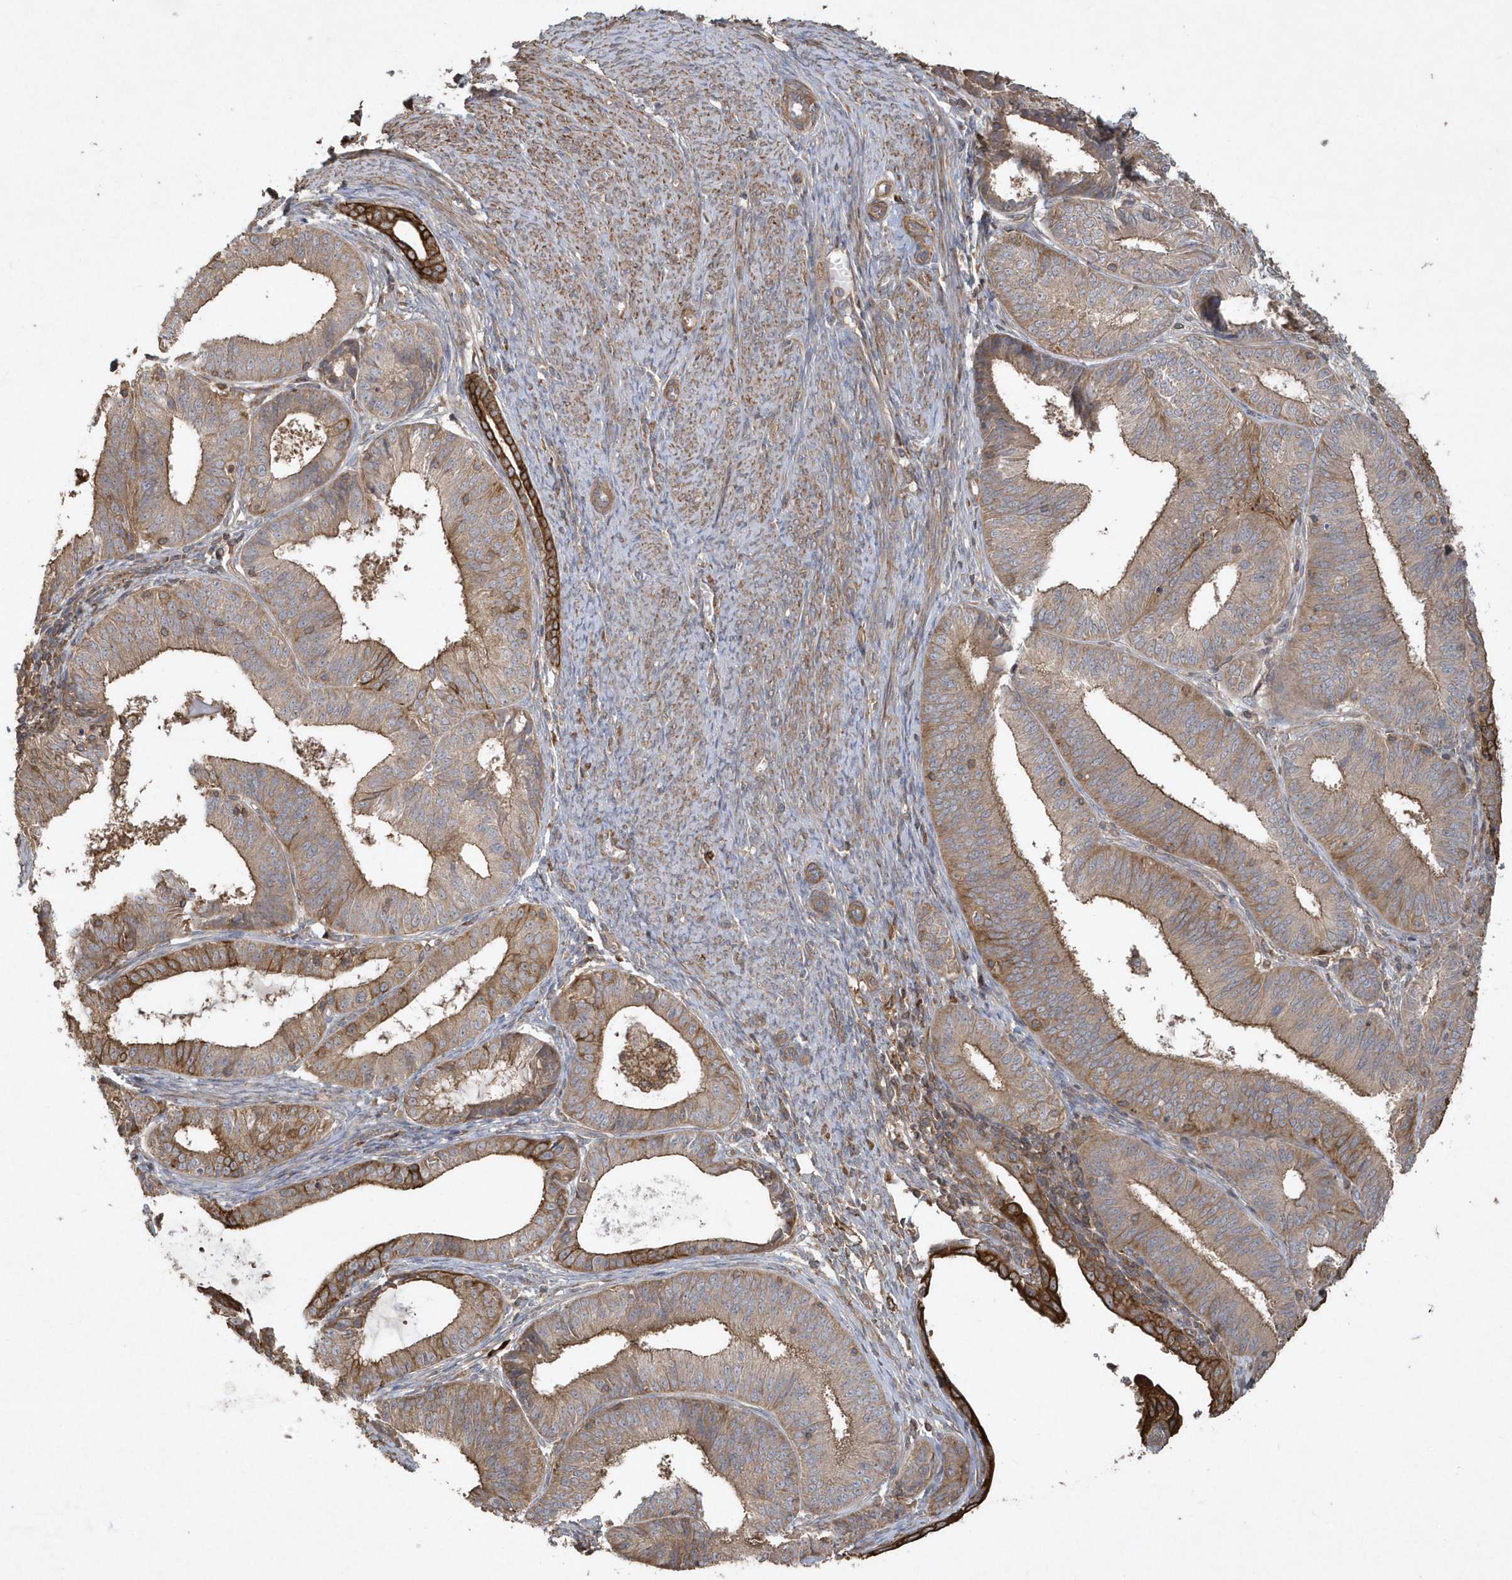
{"staining": {"intensity": "moderate", "quantity": ">75%", "location": "cytoplasmic/membranous"}, "tissue": "endometrial cancer", "cell_type": "Tumor cells", "image_type": "cancer", "snomed": [{"axis": "morphology", "description": "Adenocarcinoma, NOS"}, {"axis": "topography", "description": "Endometrium"}], "caption": "A photomicrograph of endometrial cancer stained for a protein demonstrates moderate cytoplasmic/membranous brown staining in tumor cells. (DAB (3,3'-diaminobenzidine) = brown stain, brightfield microscopy at high magnification).", "gene": "SENP8", "patient": {"sex": "female", "age": 51}}